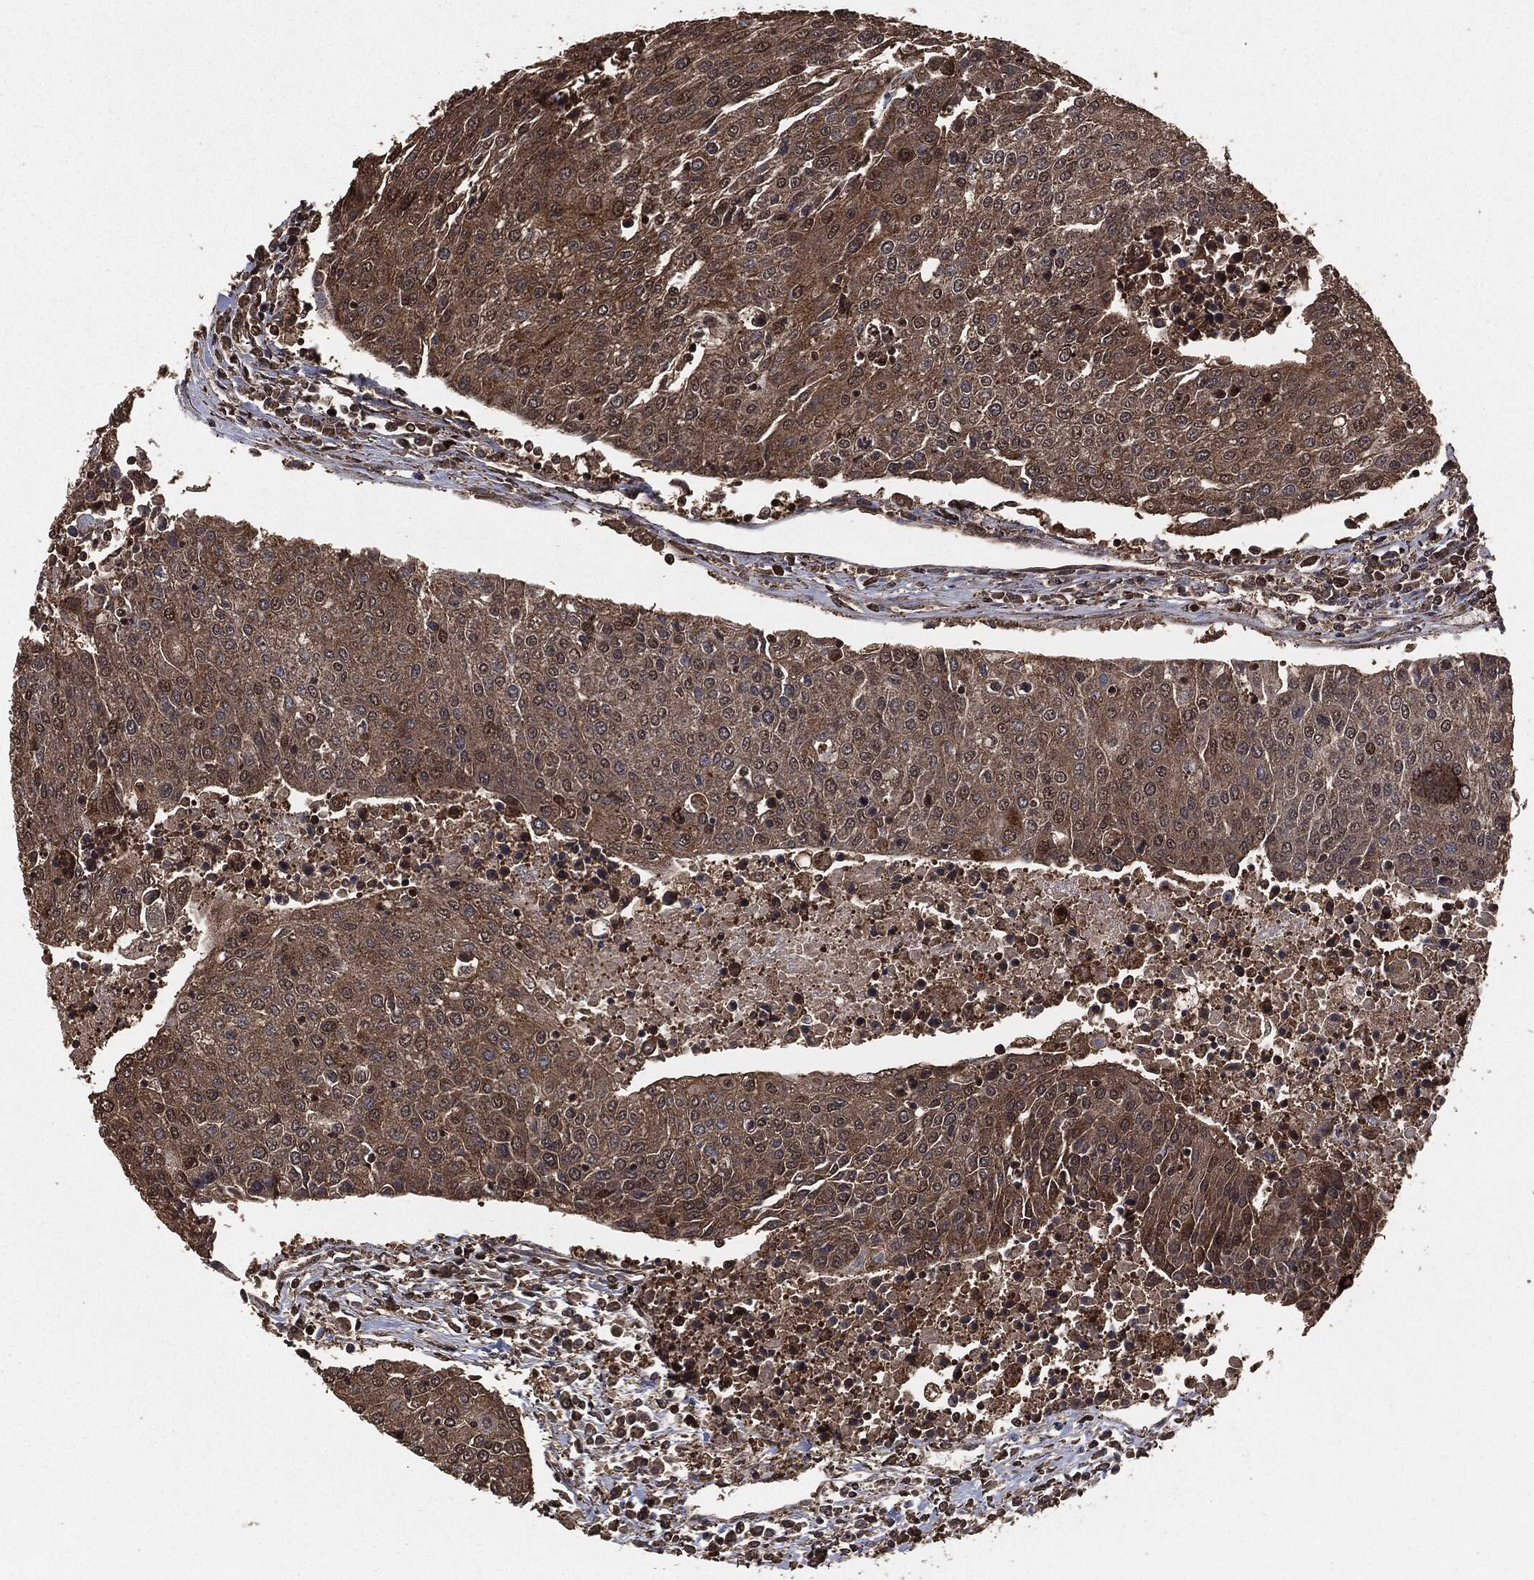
{"staining": {"intensity": "moderate", "quantity": "25%-75%", "location": "cytoplasmic/membranous"}, "tissue": "urothelial cancer", "cell_type": "Tumor cells", "image_type": "cancer", "snomed": [{"axis": "morphology", "description": "Urothelial carcinoma, High grade"}, {"axis": "topography", "description": "Urinary bladder"}], "caption": "Immunohistochemistry (IHC) image of human urothelial cancer stained for a protein (brown), which demonstrates medium levels of moderate cytoplasmic/membranous positivity in approximately 25%-75% of tumor cells.", "gene": "EGFR", "patient": {"sex": "female", "age": 85}}